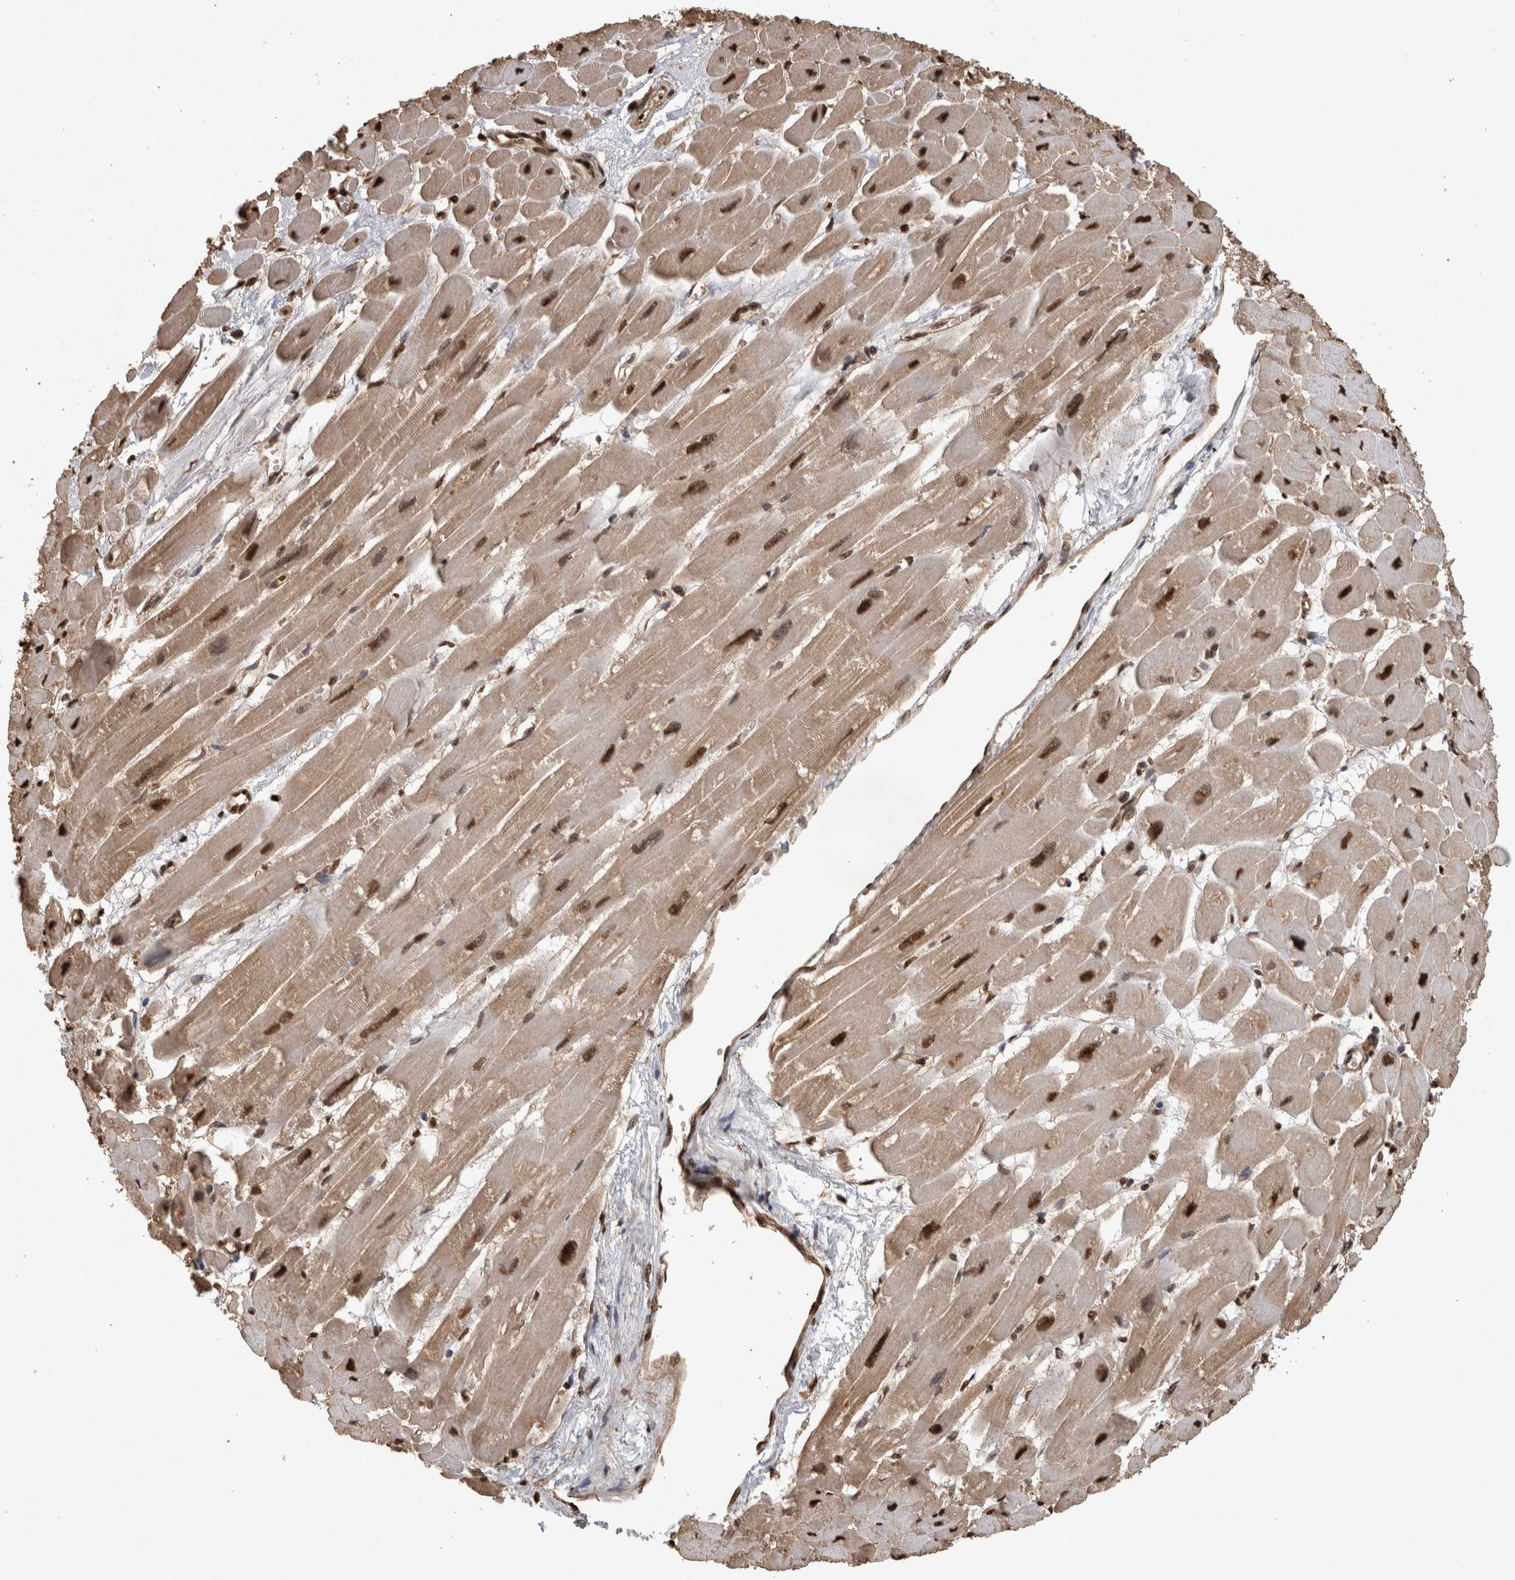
{"staining": {"intensity": "strong", "quantity": ">75%", "location": "cytoplasmic/membranous,nuclear"}, "tissue": "heart muscle", "cell_type": "Cardiomyocytes", "image_type": "normal", "snomed": [{"axis": "morphology", "description": "Normal tissue, NOS"}, {"axis": "topography", "description": "Heart"}], "caption": "Heart muscle stained with immunohistochemistry (IHC) shows strong cytoplasmic/membranous,nuclear positivity in about >75% of cardiomyocytes.", "gene": "RAD50", "patient": {"sex": "female", "age": 54}}